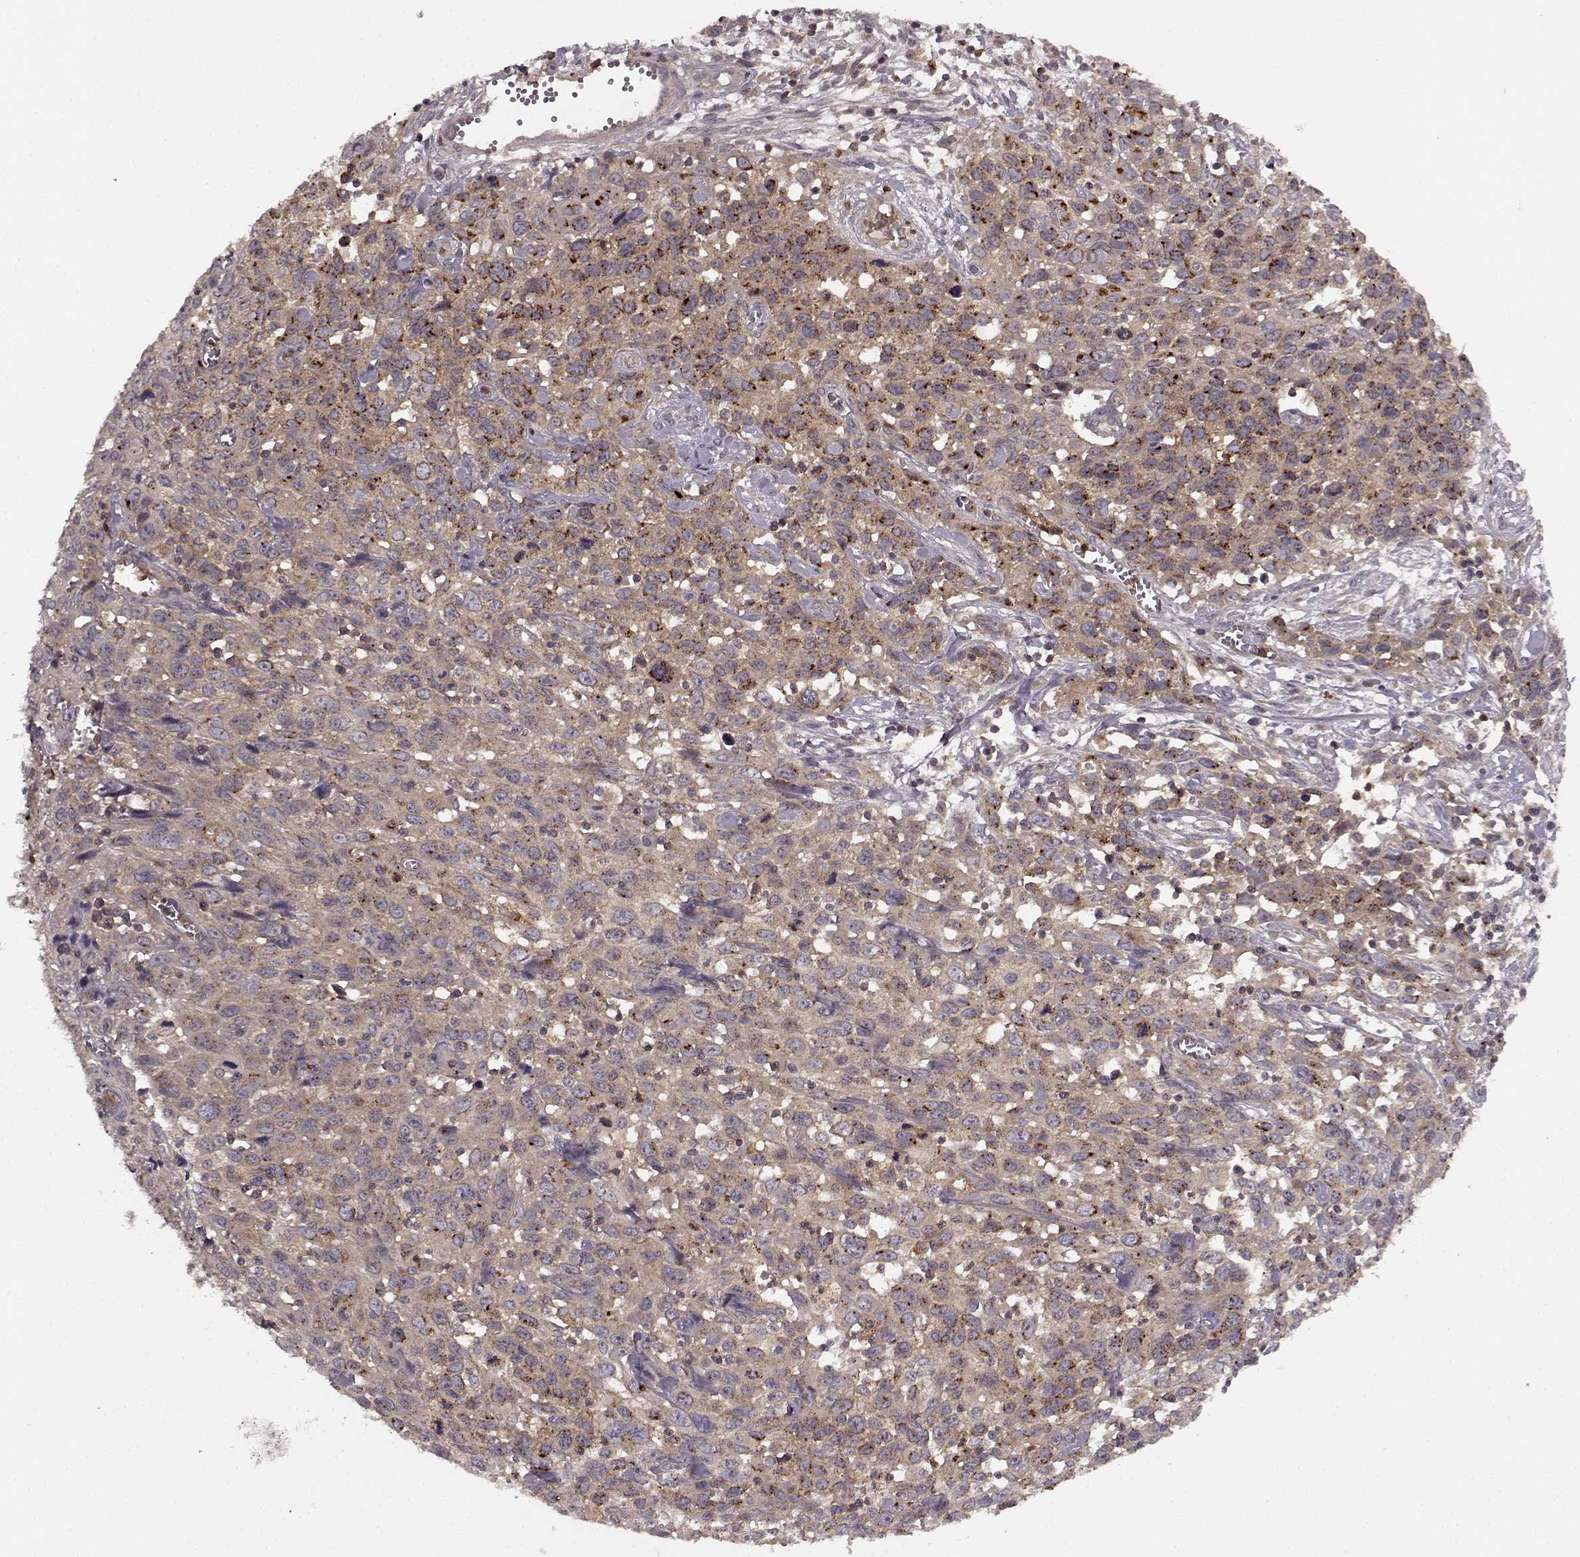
{"staining": {"intensity": "weak", "quantity": ">75%", "location": "cytoplasmic/membranous"}, "tissue": "cervical cancer", "cell_type": "Tumor cells", "image_type": "cancer", "snomed": [{"axis": "morphology", "description": "Squamous cell carcinoma, NOS"}, {"axis": "topography", "description": "Cervix"}], "caption": "Immunohistochemistry (IHC) staining of cervical squamous cell carcinoma, which displays low levels of weak cytoplasmic/membranous positivity in approximately >75% of tumor cells indicating weak cytoplasmic/membranous protein positivity. The staining was performed using DAB (3,3'-diaminobenzidine) (brown) for protein detection and nuclei were counterstained in hematoxylin (blue).", "gene": "IFRD2", "patient": {"sex": "female", "age": 38}}